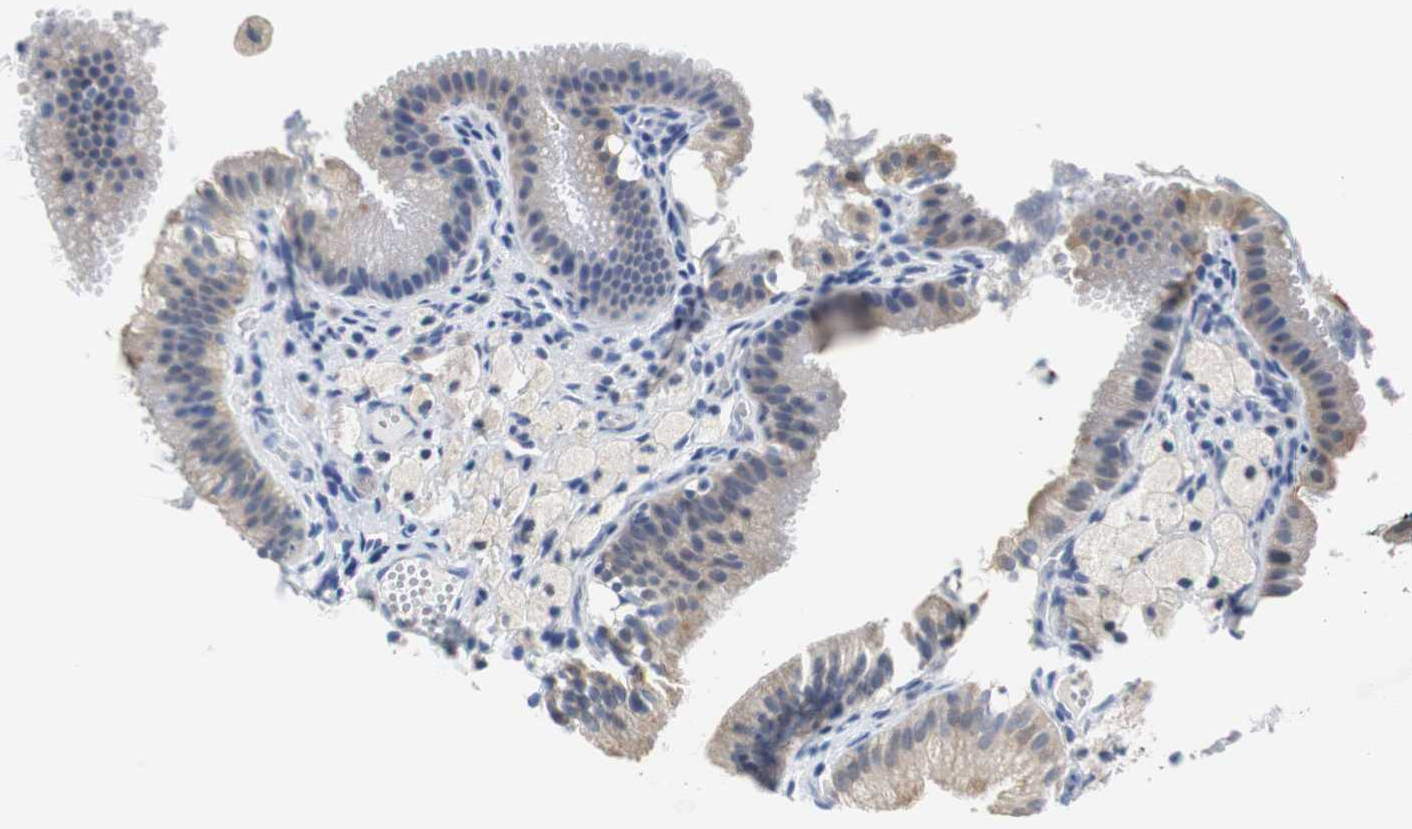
{"staining": {"intensity": "weak", "quantity": "25%-75%", "location": "cytoplasmic/membranous"}, "tissue": "gallbladder", "cell_type": "Glandular cells", "image_type": "normal", "snomed": [{"axis": "morphology", "description": "Normal tissue, NOS"}, {"axis": "topography", "description": "Gallbladder"}], "caption": "About 25%-75% of glandular cells in normal gallbladder display weak cytoplasmic/membranous protein expression as visualized by brown immunohistochemical staining.", "gene": "PCK1", "patient": {"sex": "female", "age": 24}}